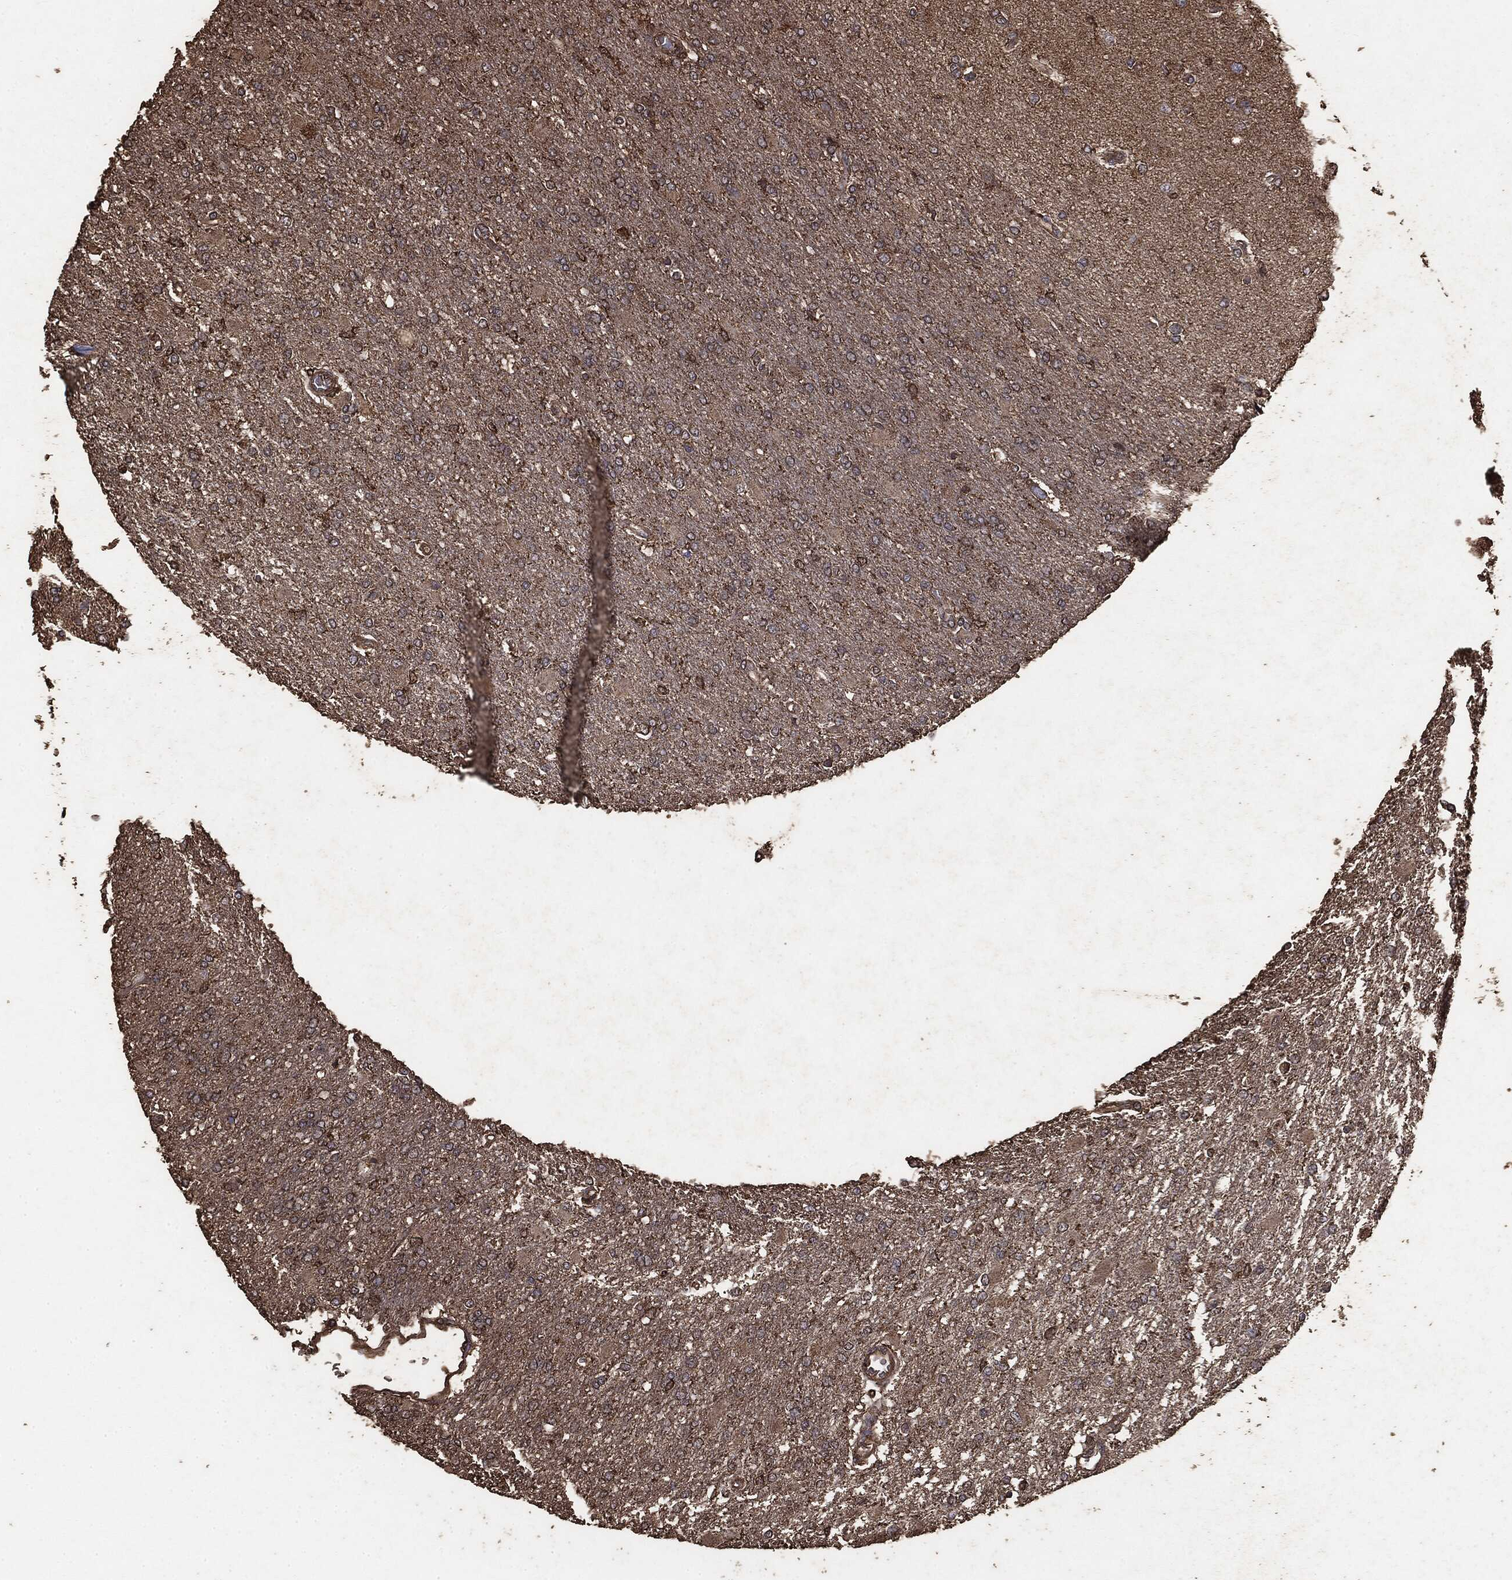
{"staining": {"intensity": "moderate", "quantity": "25%-75%", "location": "cytoplasmic/membranous"}, "tissue": "glioma", "cell_type": "Tumor cells", "image_type": "cancer", "snomed": [{"axis": "morphology", "description": "Glioma, malignant, High grade"}, {"axis": "topography", "description": "Cerebral cortex"}], "caption": "A high-resolution histopathology image shows IHC staining of malignant glioma (high-grade), which displays moderate cytoplasmic/membranous expression in approximately 25%-75% of tumor cells.", "gene": "MTOR", "patient": {"sex": "male", "age": 79}}